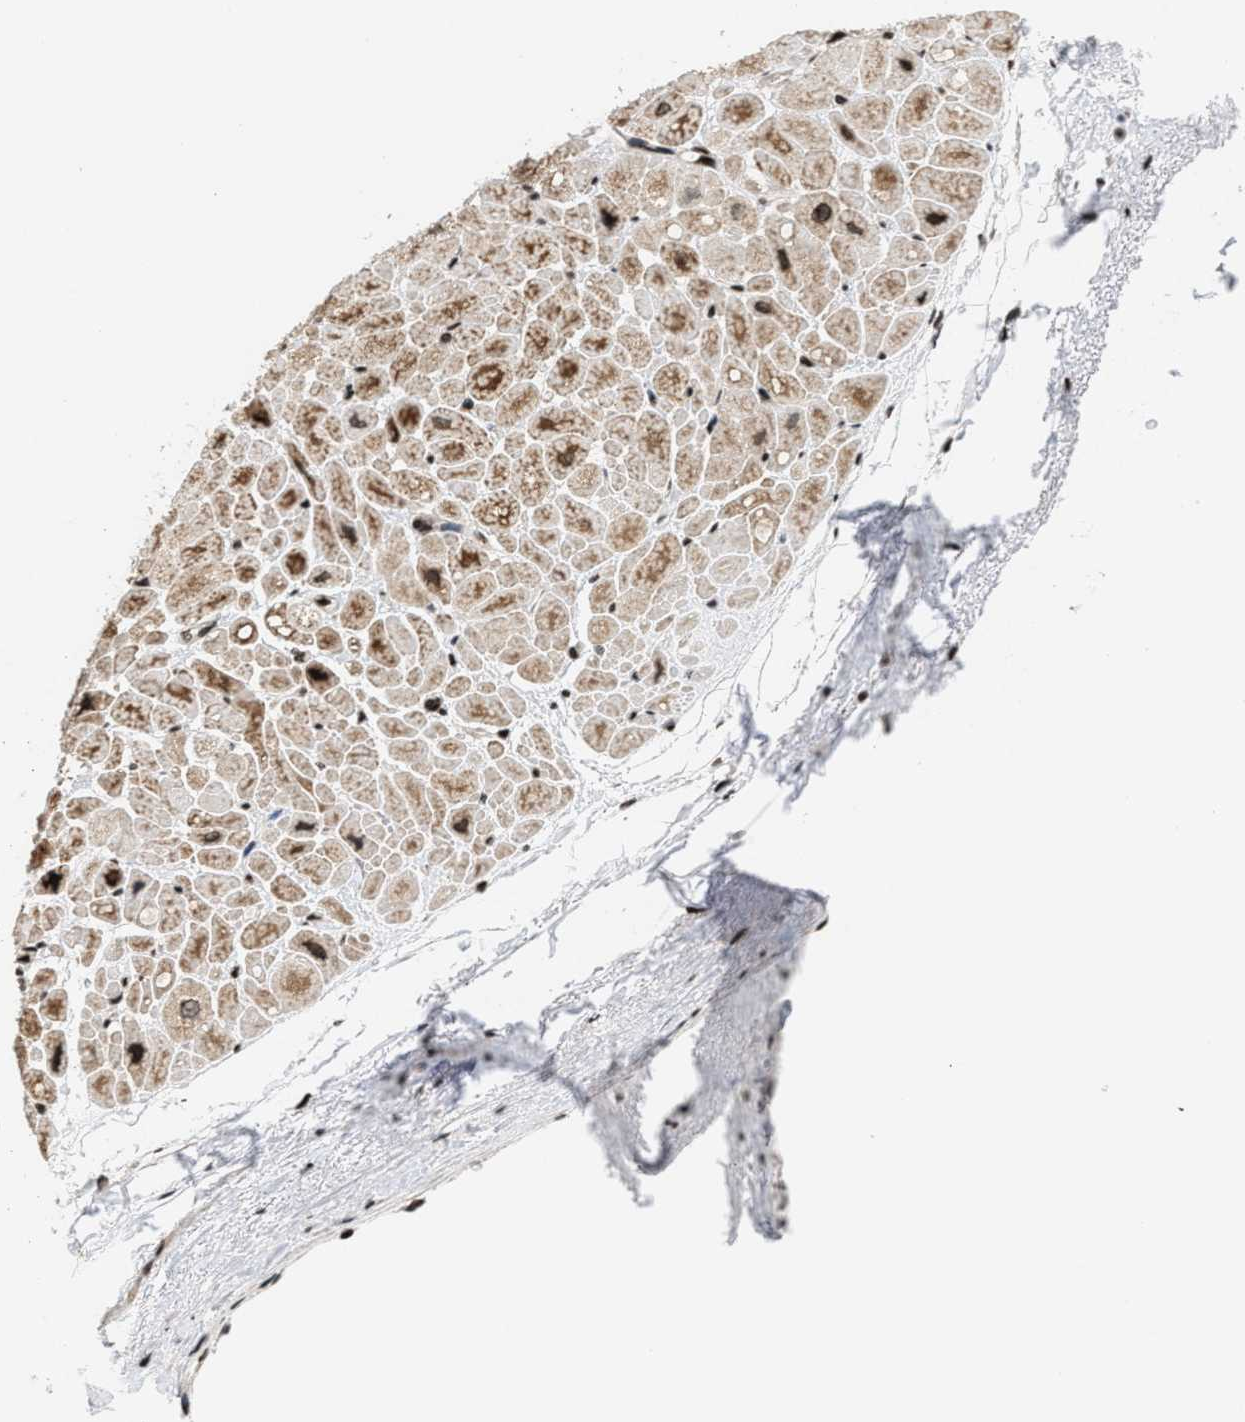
{"staining": {"intensity": "moderate", "quantity": ">75%", "location": "cytoplasmic/membranous,nuclear"}, "tissue": "heart muscle", "cell_type": "Cardiomyocytes", "image_type": "normal", "snomed": [{"axis": "morphology", "description": "Normal tissue, NOS"}, {"axis": "topography", "description": "Heart"}], "caption": "Protein analysis of normal heart muscle reveals moderate cytoplasmic/membranous,nuclear positivity in approximately >75% of cardiomyocytes.", "gene": "PDZD2", "patient": {"sex": "male", "age": 49}}